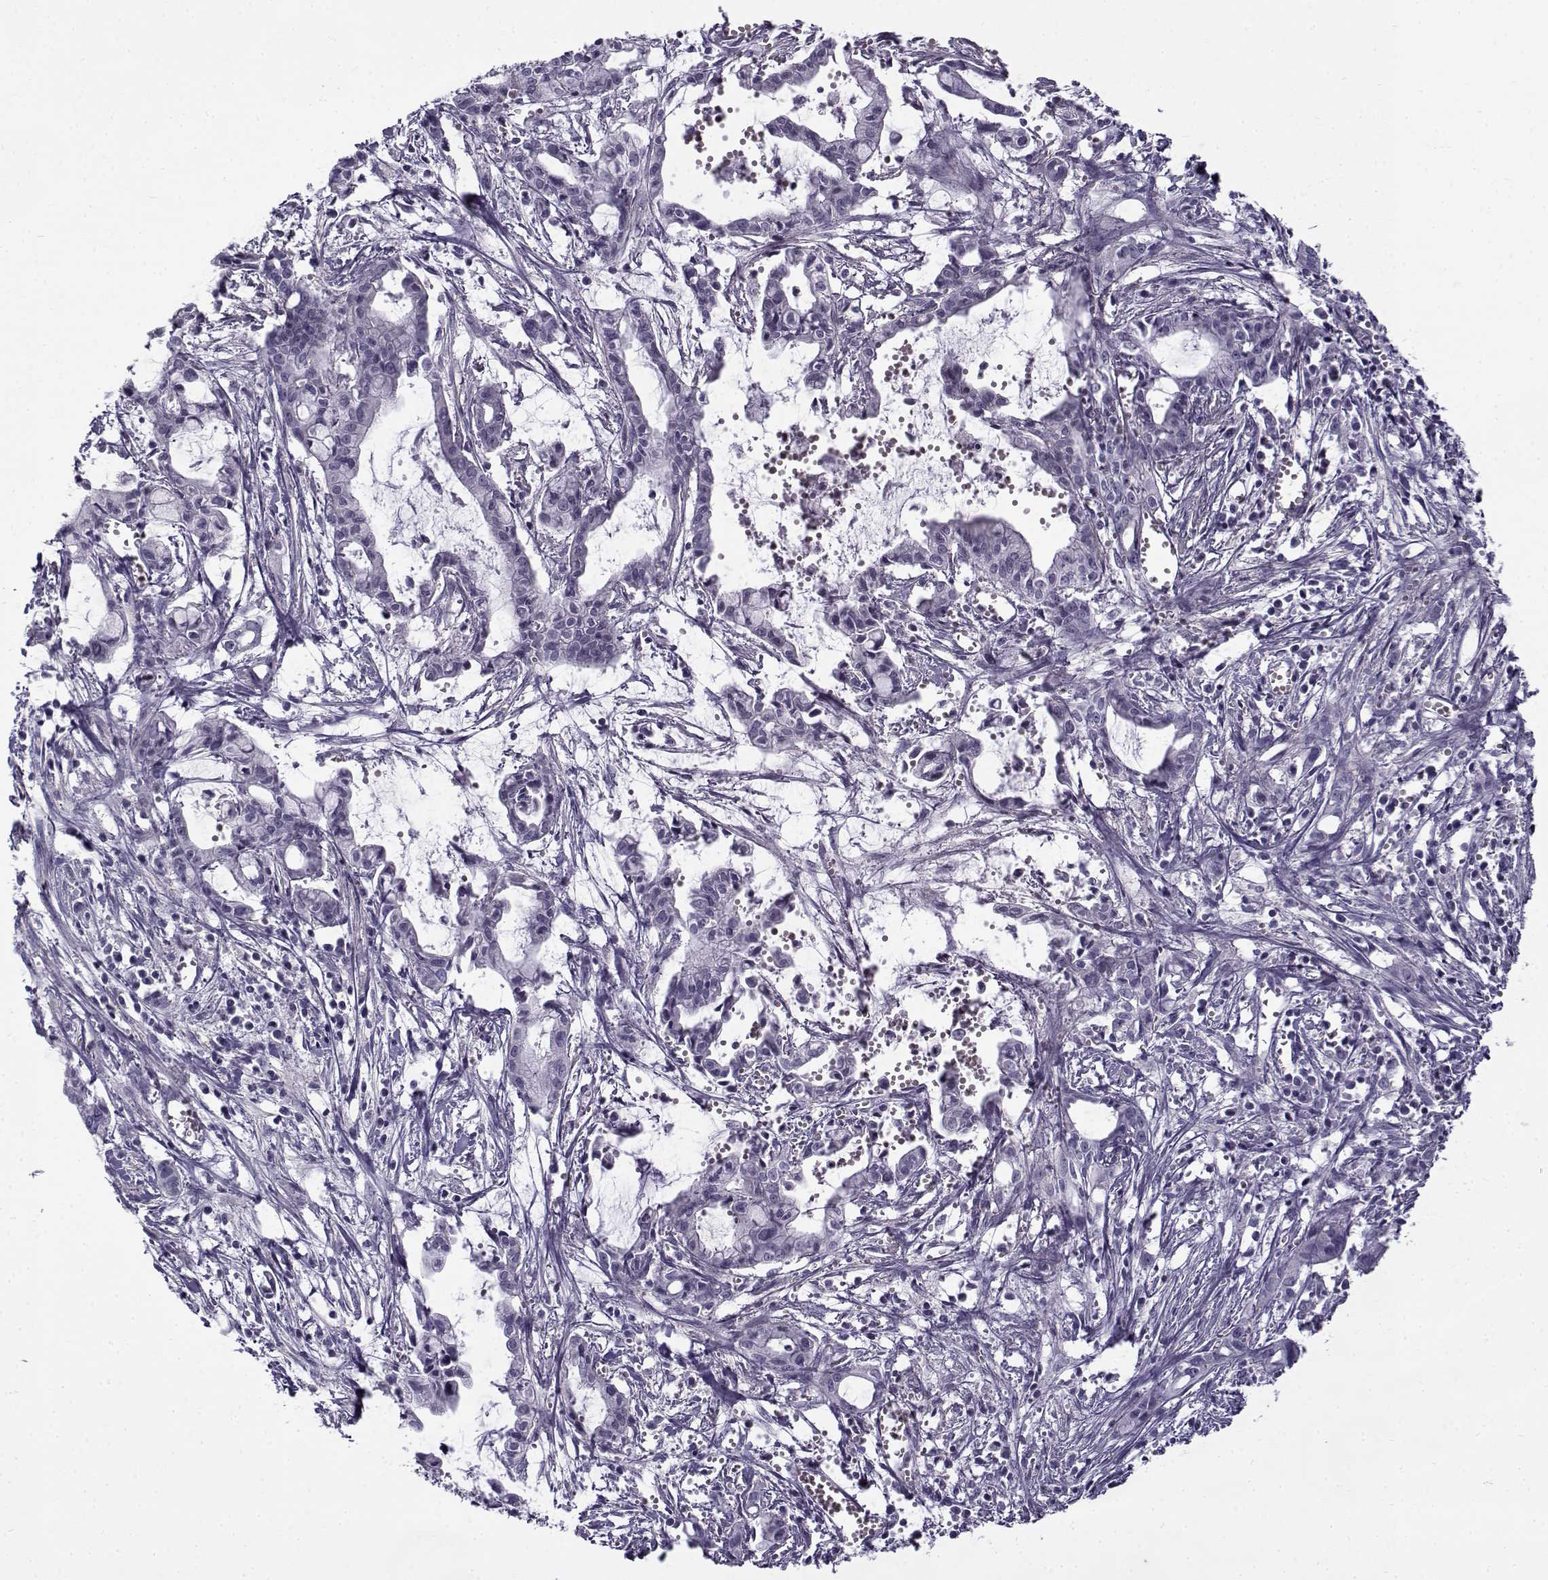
{"staining": {"intensity": "negative", "quantity": "none", "location": "none"}, "tissue": "pancreatic cancer", "cell_type": "Tumor cells", "image_type": "cancer", "snomed": [{"axis": "morphology", "description": "Adenocarcinoma, NOS"}, {"axis": "topography", "description": "Pancreas"}], "caption": "DAB immunohistochemical staining of pancreatic cancer reveals no significant positivity in tumor cells. The staining is performed using DAB brown chromogen with nuclei counter-stained in using hematoxylin.", "gene": "GTSF1L", "patient": {"sex": "male", "age": 48}}